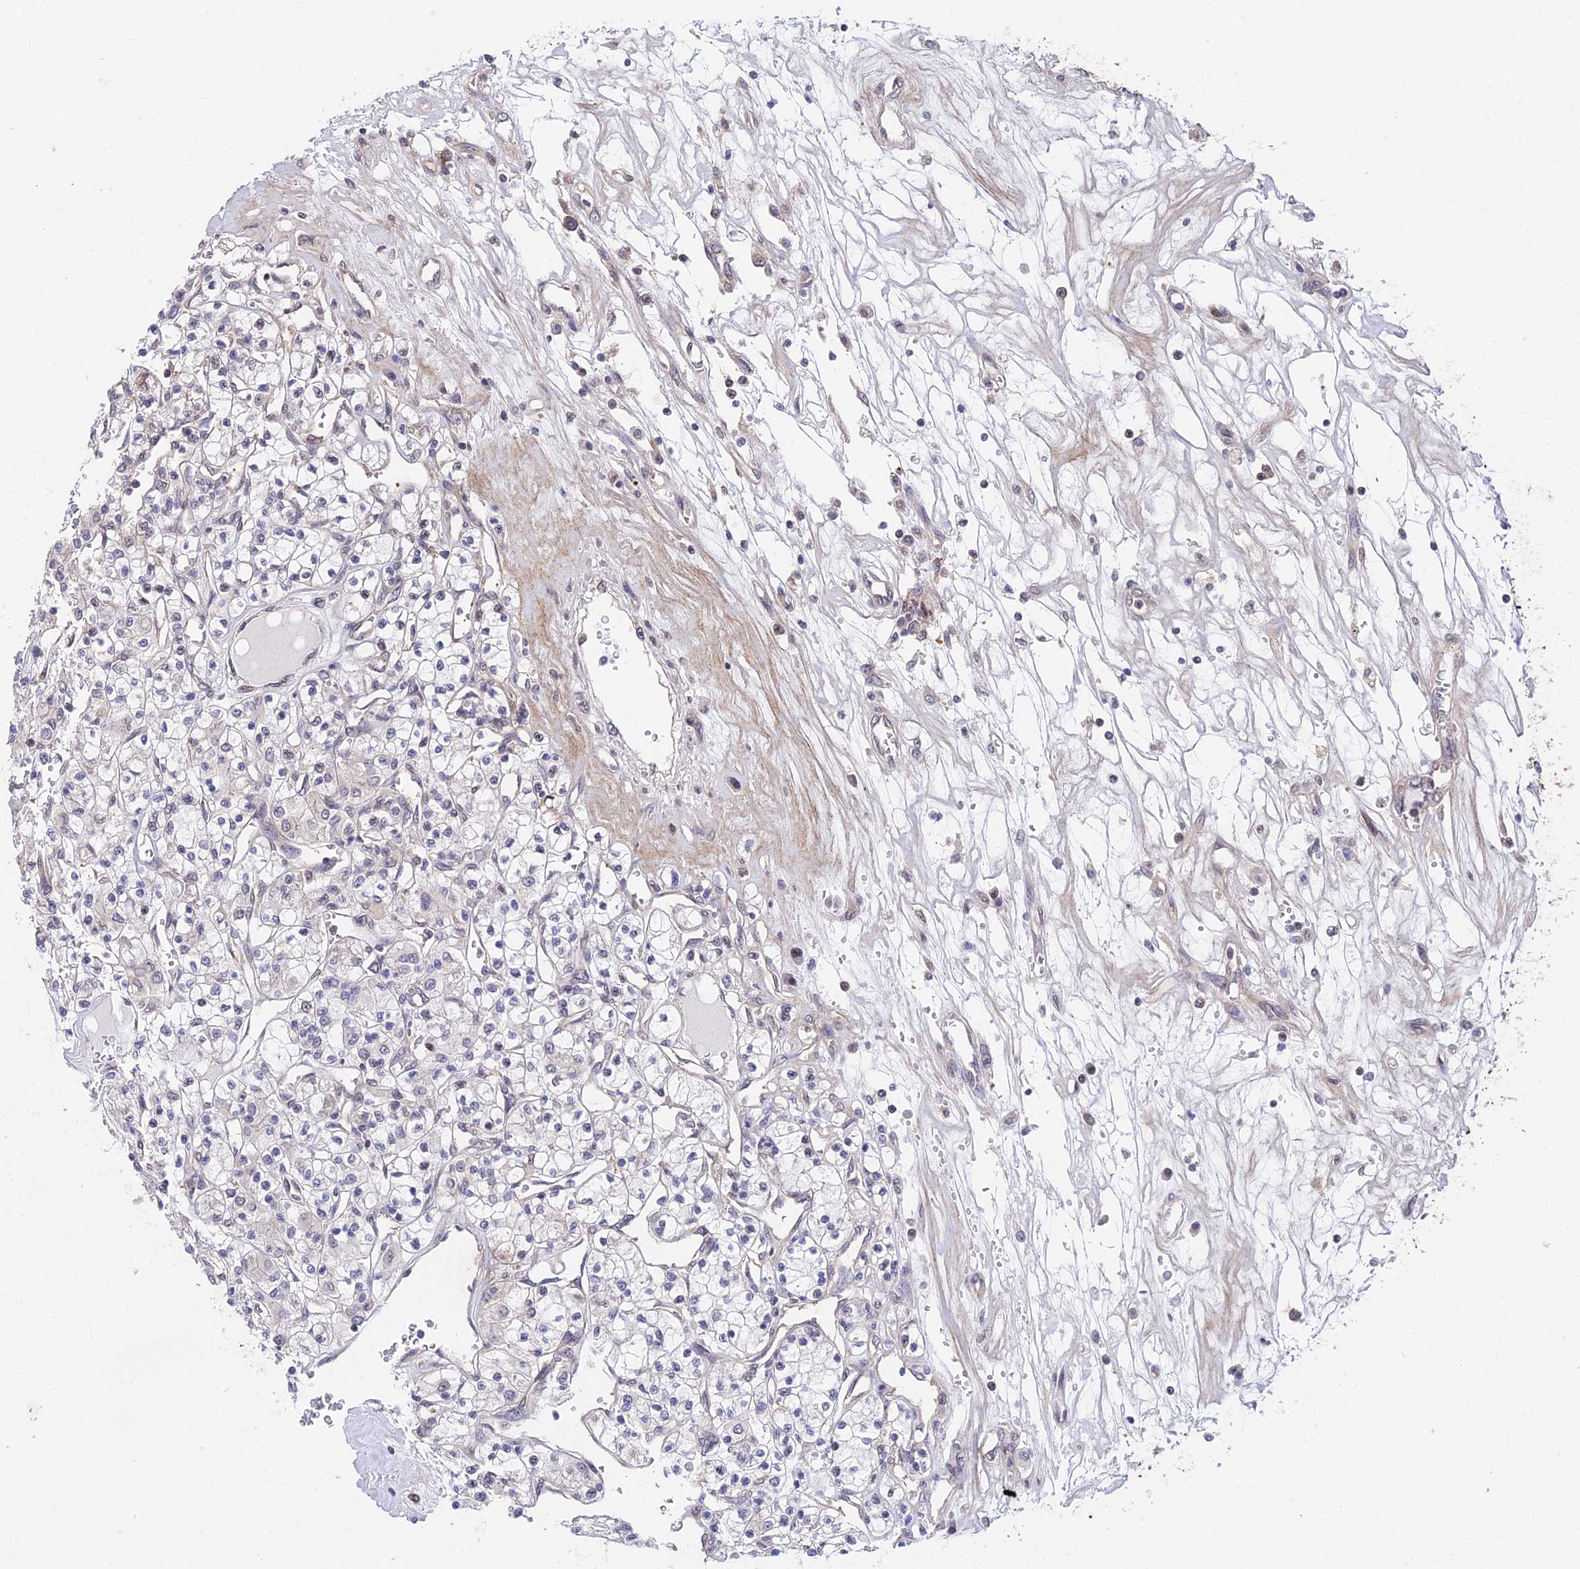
{"staining": {"intensity": "negative", "quantity": "none", "location": "none"}, "tissue": "renal cancer", "cell_type": "Tumor cells", "image_type": "cancer", "snomed": [{"axis": "morphology", "description": "Adenocarcinoma, NOS"}, {"axis": "topography", "description": "Kidney"}], "caption": "Renal cancer stained for a protein using immunohistochemistry (IHC) displays no positivity tumor cells.", "gene": "INPP4A", "patient": {"sex": "female", "age": 59}}